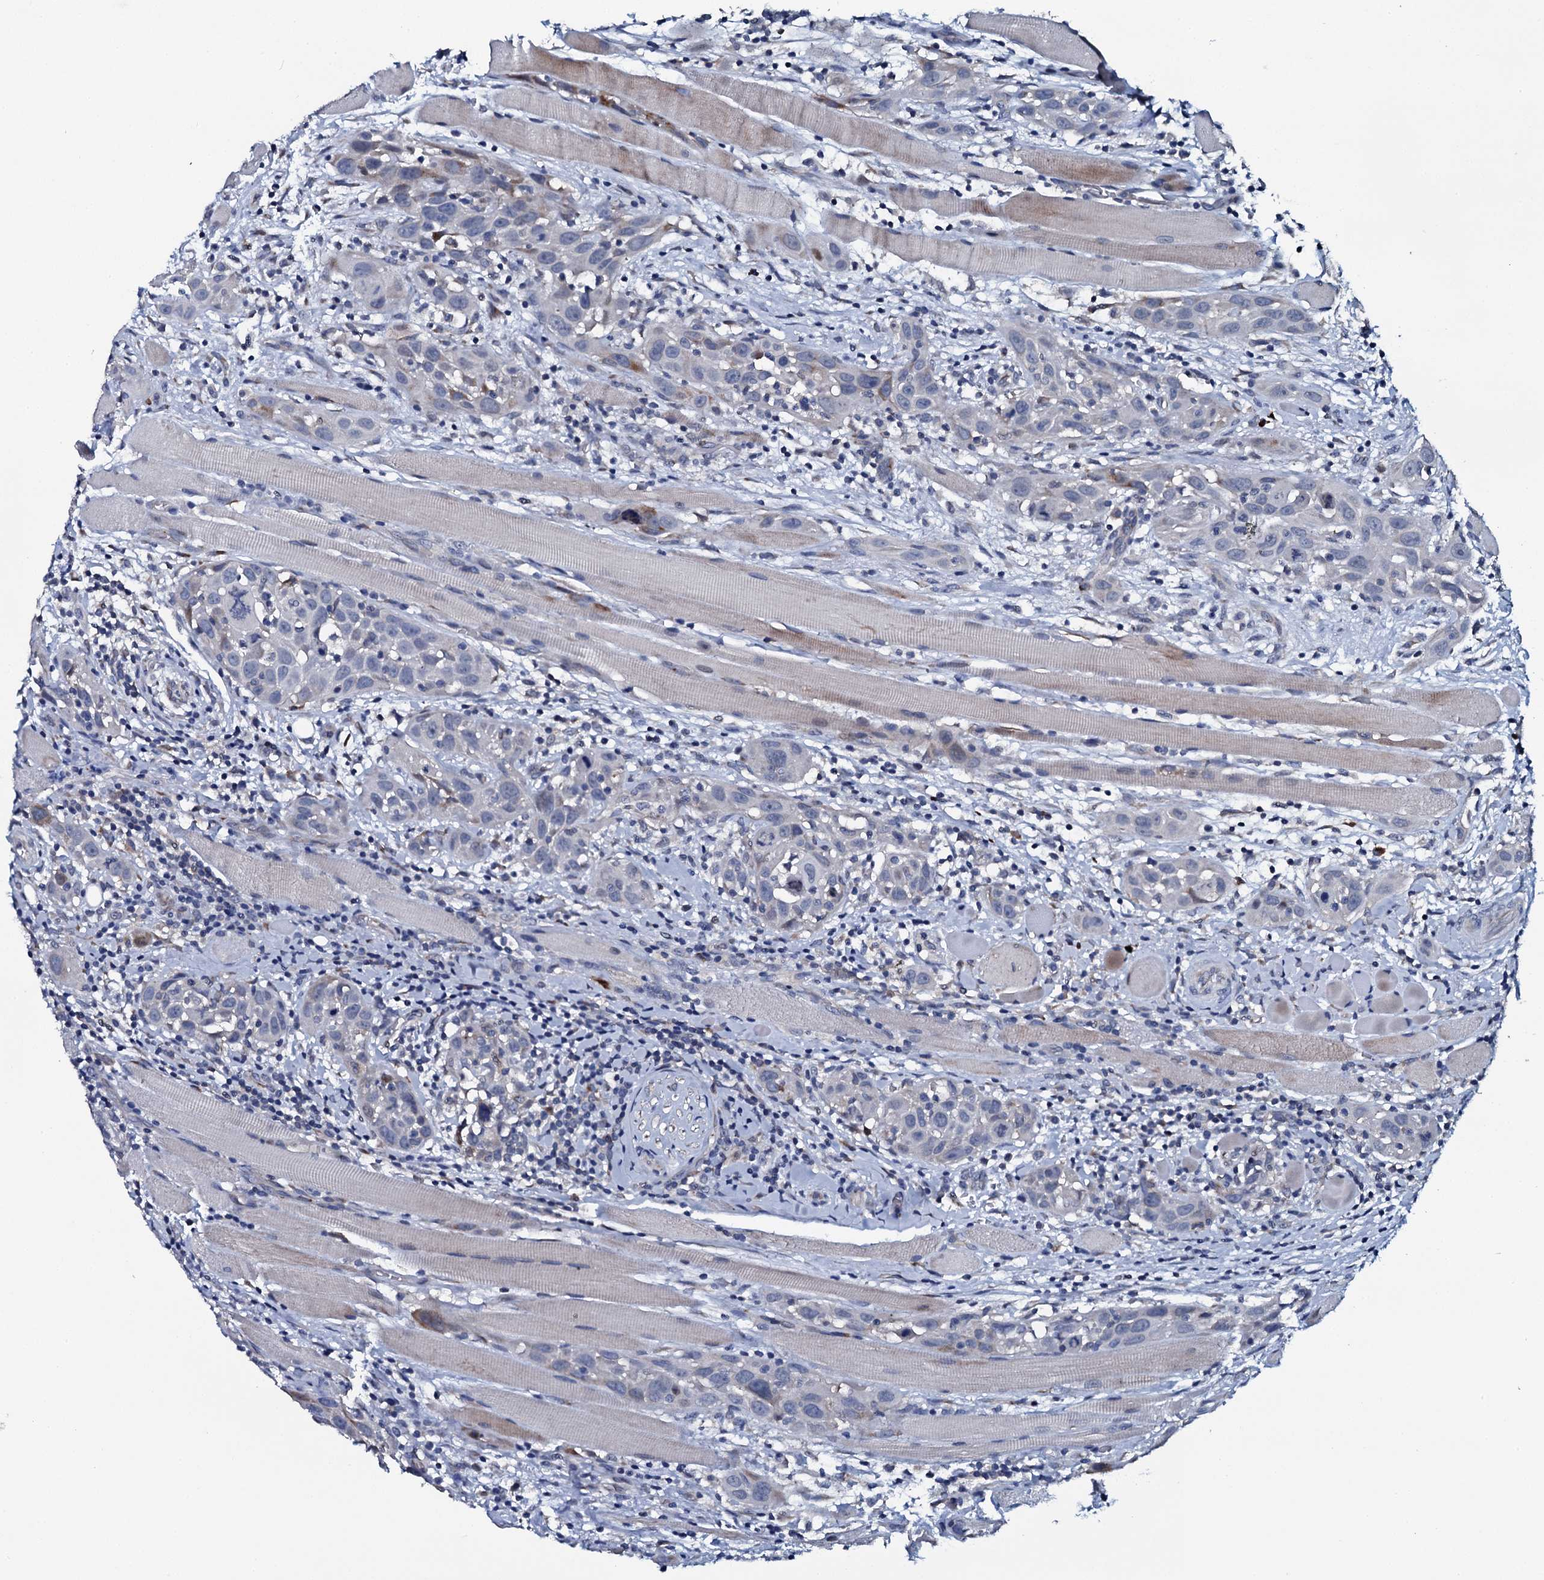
{"staining": {"intensity": "negative", "quantity": "none", "location": "none"}, "tissue": "head and neck cancer", "cell_type": "Tumor cells", "image_type": "cancer", "snomed": [{"axis": "morphology", "description": "Squamous cell carcinoma, NOS"}, {"axis": "topography", "description": "Oral tissue"}, {"axis": "topography", "description": "Head-Neck"}], "caption": "The micrograph reveals no significant staining in tumor cells of head and neck cancer.", "gene": "IL12B", "patient": {"sex": "female", "age": 50}}